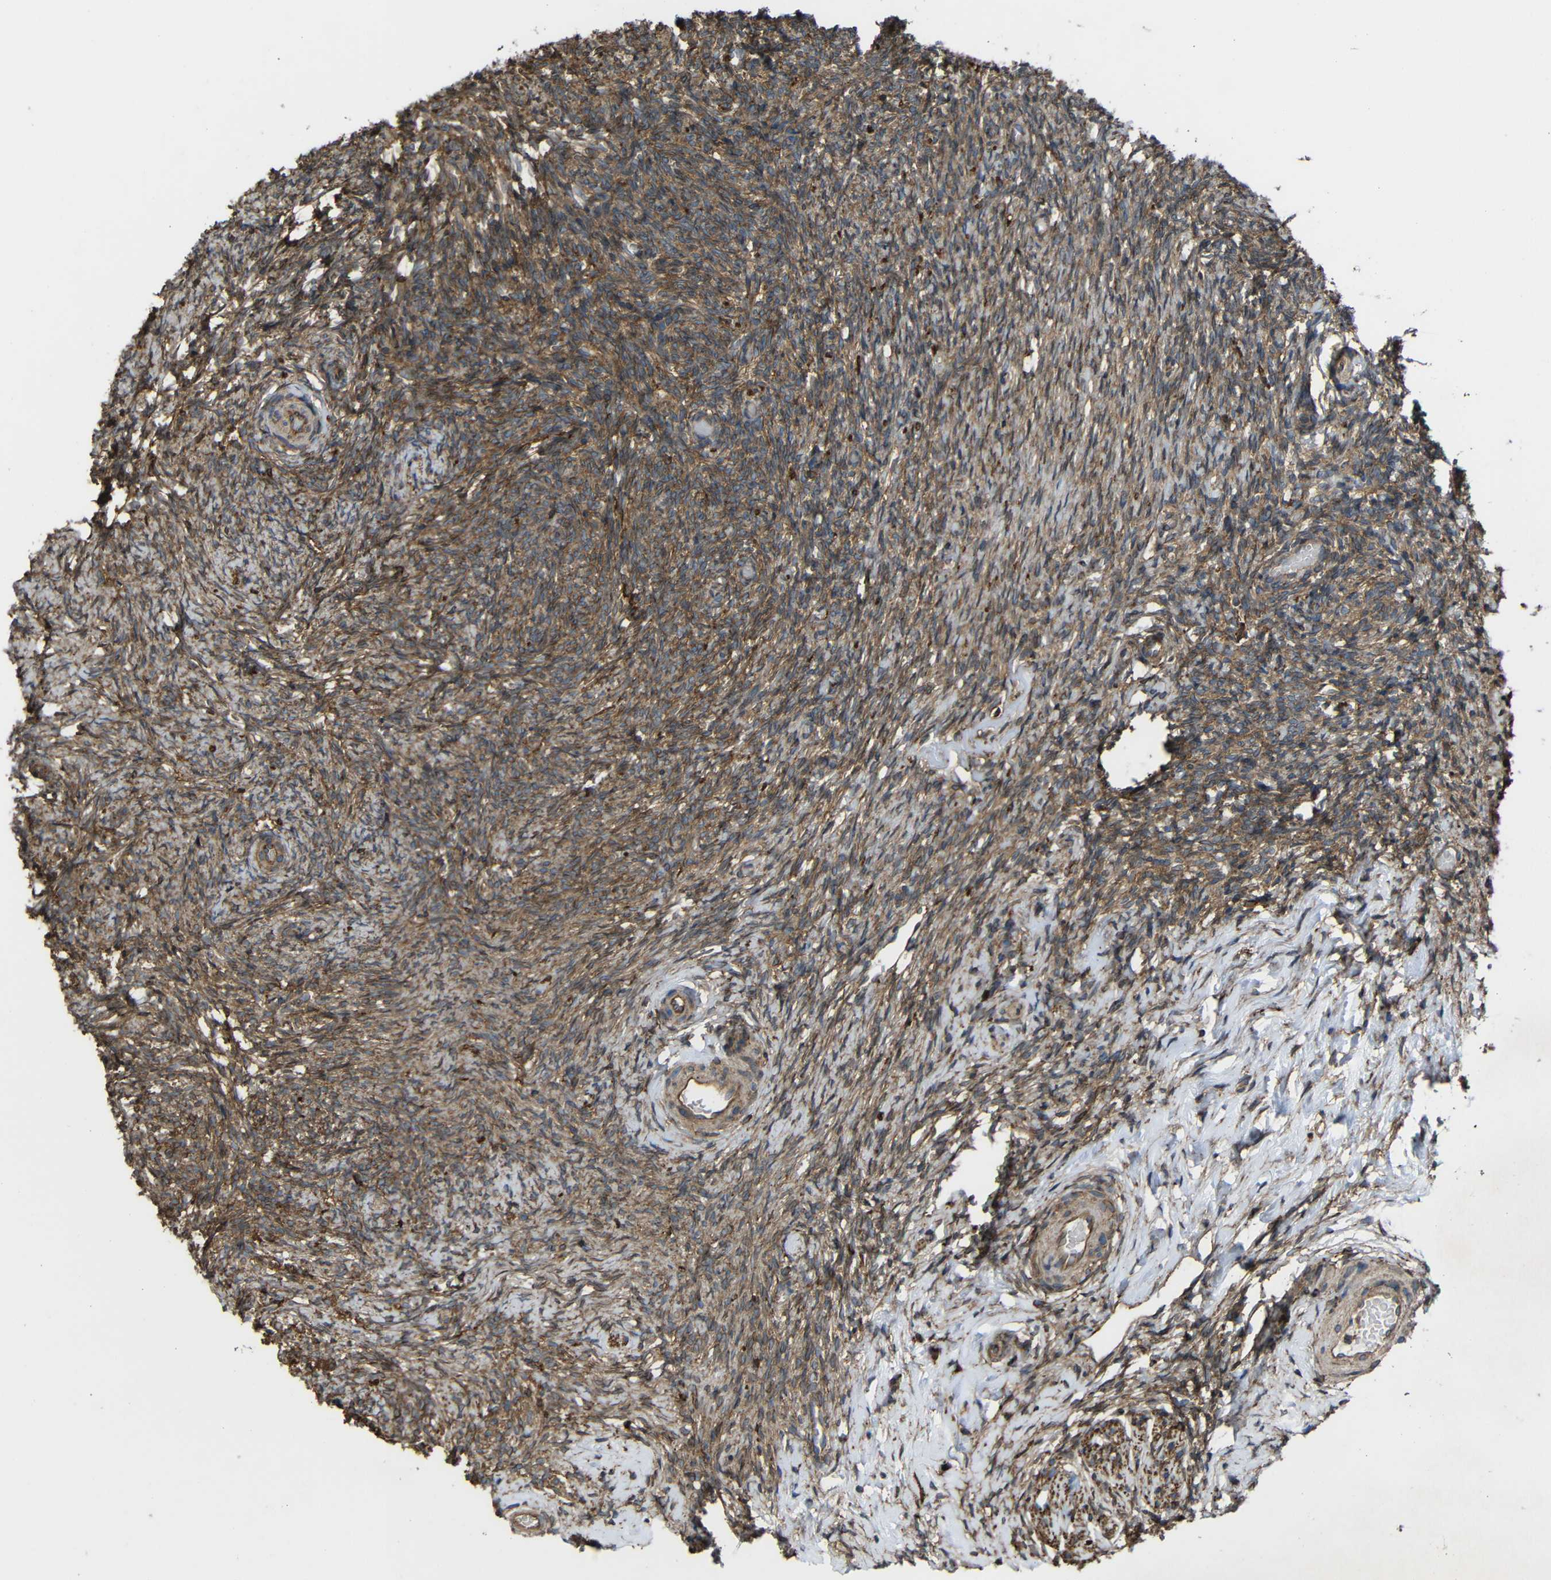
{"staining": {"intensity": "moderate", "quantity": ">75%", "location": "cytoplasmic/membranous"}, "tissue": "ovary", "cell_type": "Ovarian stroma cells", "image_type": "normal", "snomed": [{"axis": "morphology", "description": "Normal tissue, NOS"}, {"axis": "topography", "description": "Ovary"}], "caption": "A histopathology image of ovary stained for a protein displays moderate cytoplasmic/membranous brown staining in ovarian stroma cells. Immunohistochemistry (ihc) stains the protein of interest in brown and the nuclei are stained blue.", "gene": "TREM2", "patient": {"sex": "female", "age": 60}}